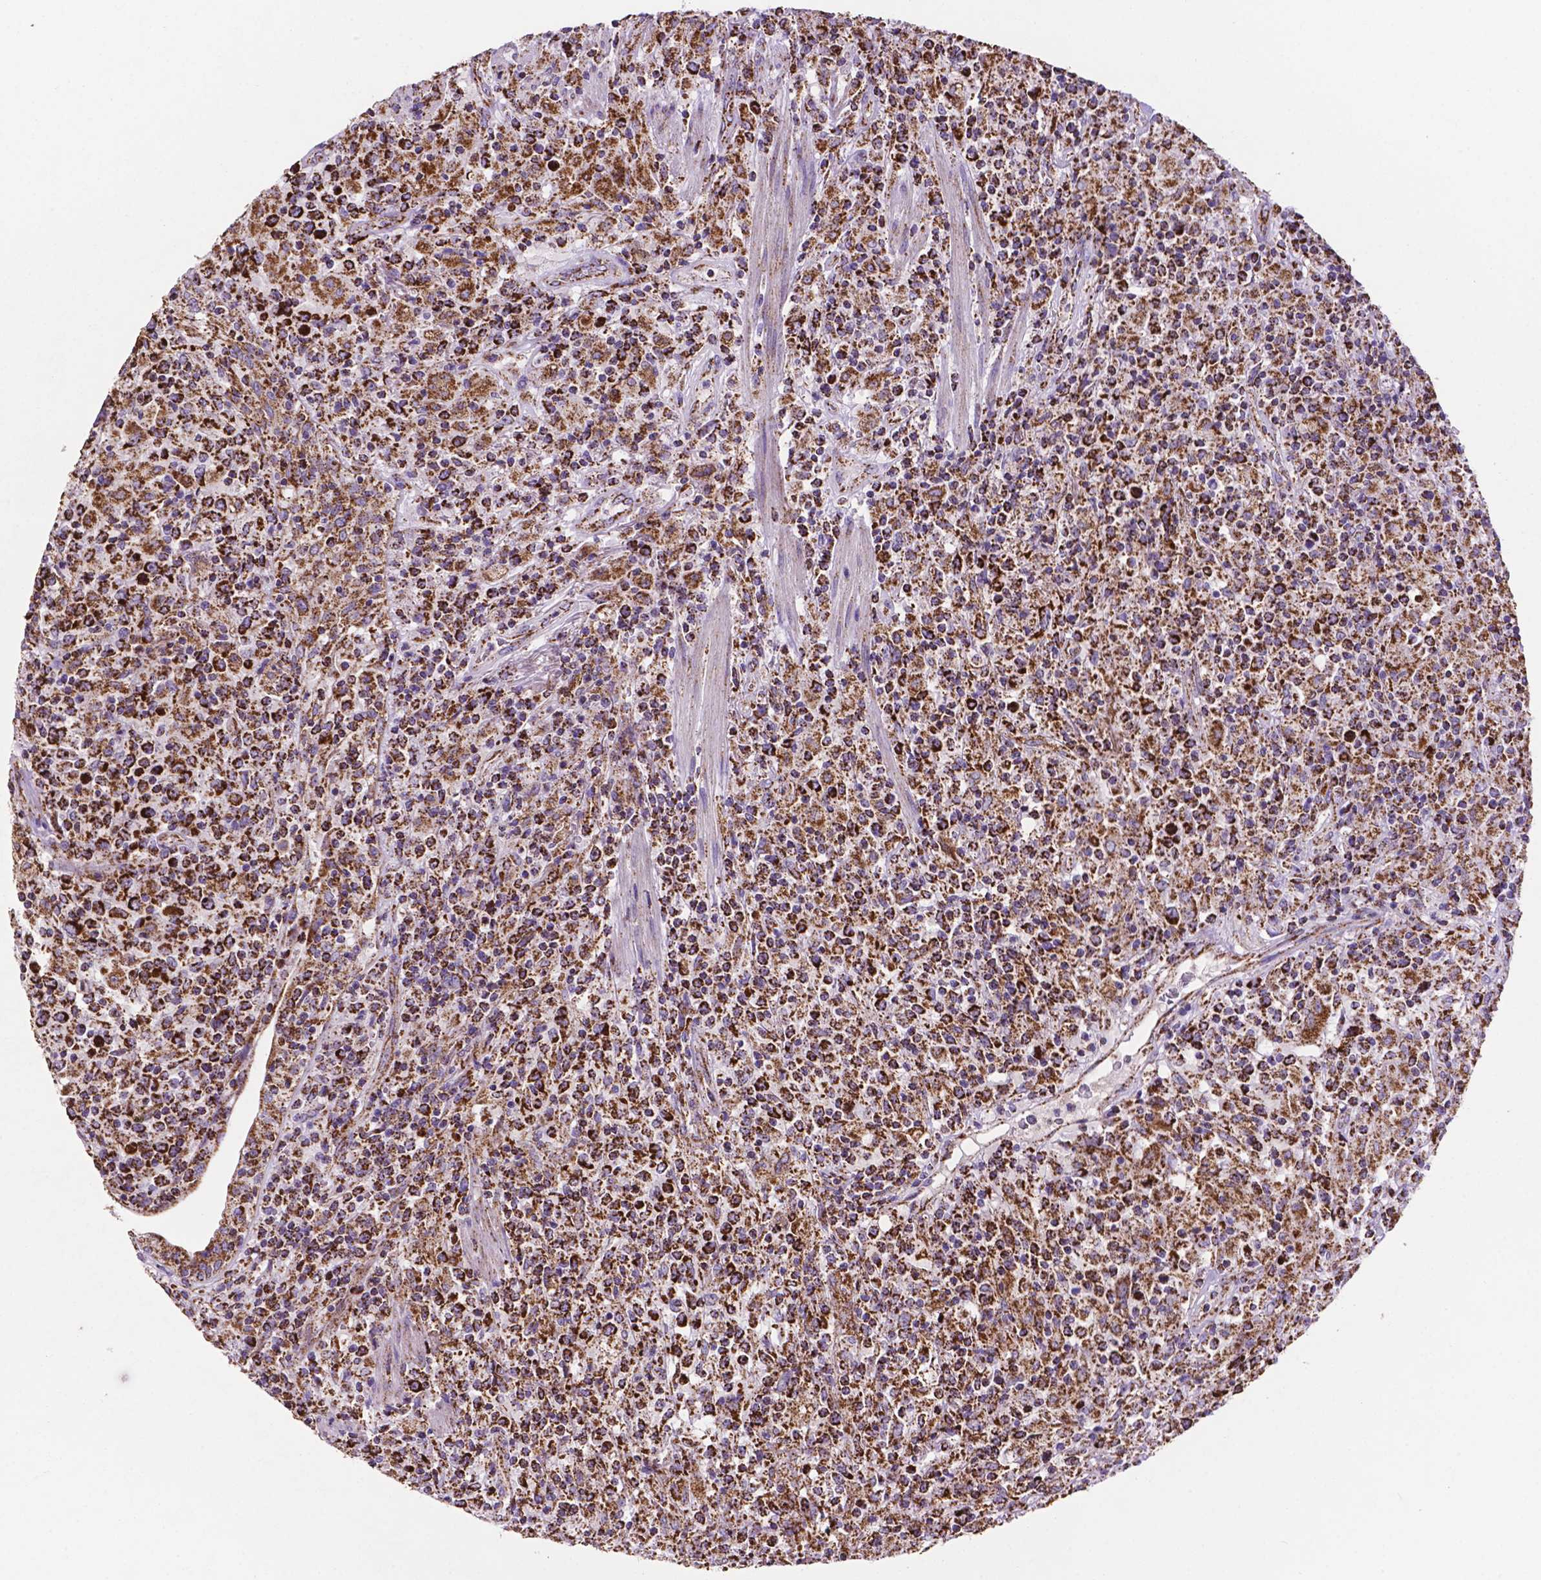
{"staining": {"intensity": "strong", "quantity": ">75%", "location": "cytoplasmic/membranous"}, "tissue": "lymphoma", "cell_type": "Tumor cells", "image_type": "cancer", "snomed": [{"axis": "morphology", "description": "Malignant lymphoma, non-Hodgkin's type, High grade"}, {"axis": "topography", "description": "Lung"}], "caption": "Protein expression analysis of human lymphoma reveals strong cytoplasmic/membranous staining in approximately >75% of tumor cells. Nuclei are stained in blue.", "gene": "HSPD1", "patient": {"sex": "male", "age": 79}}